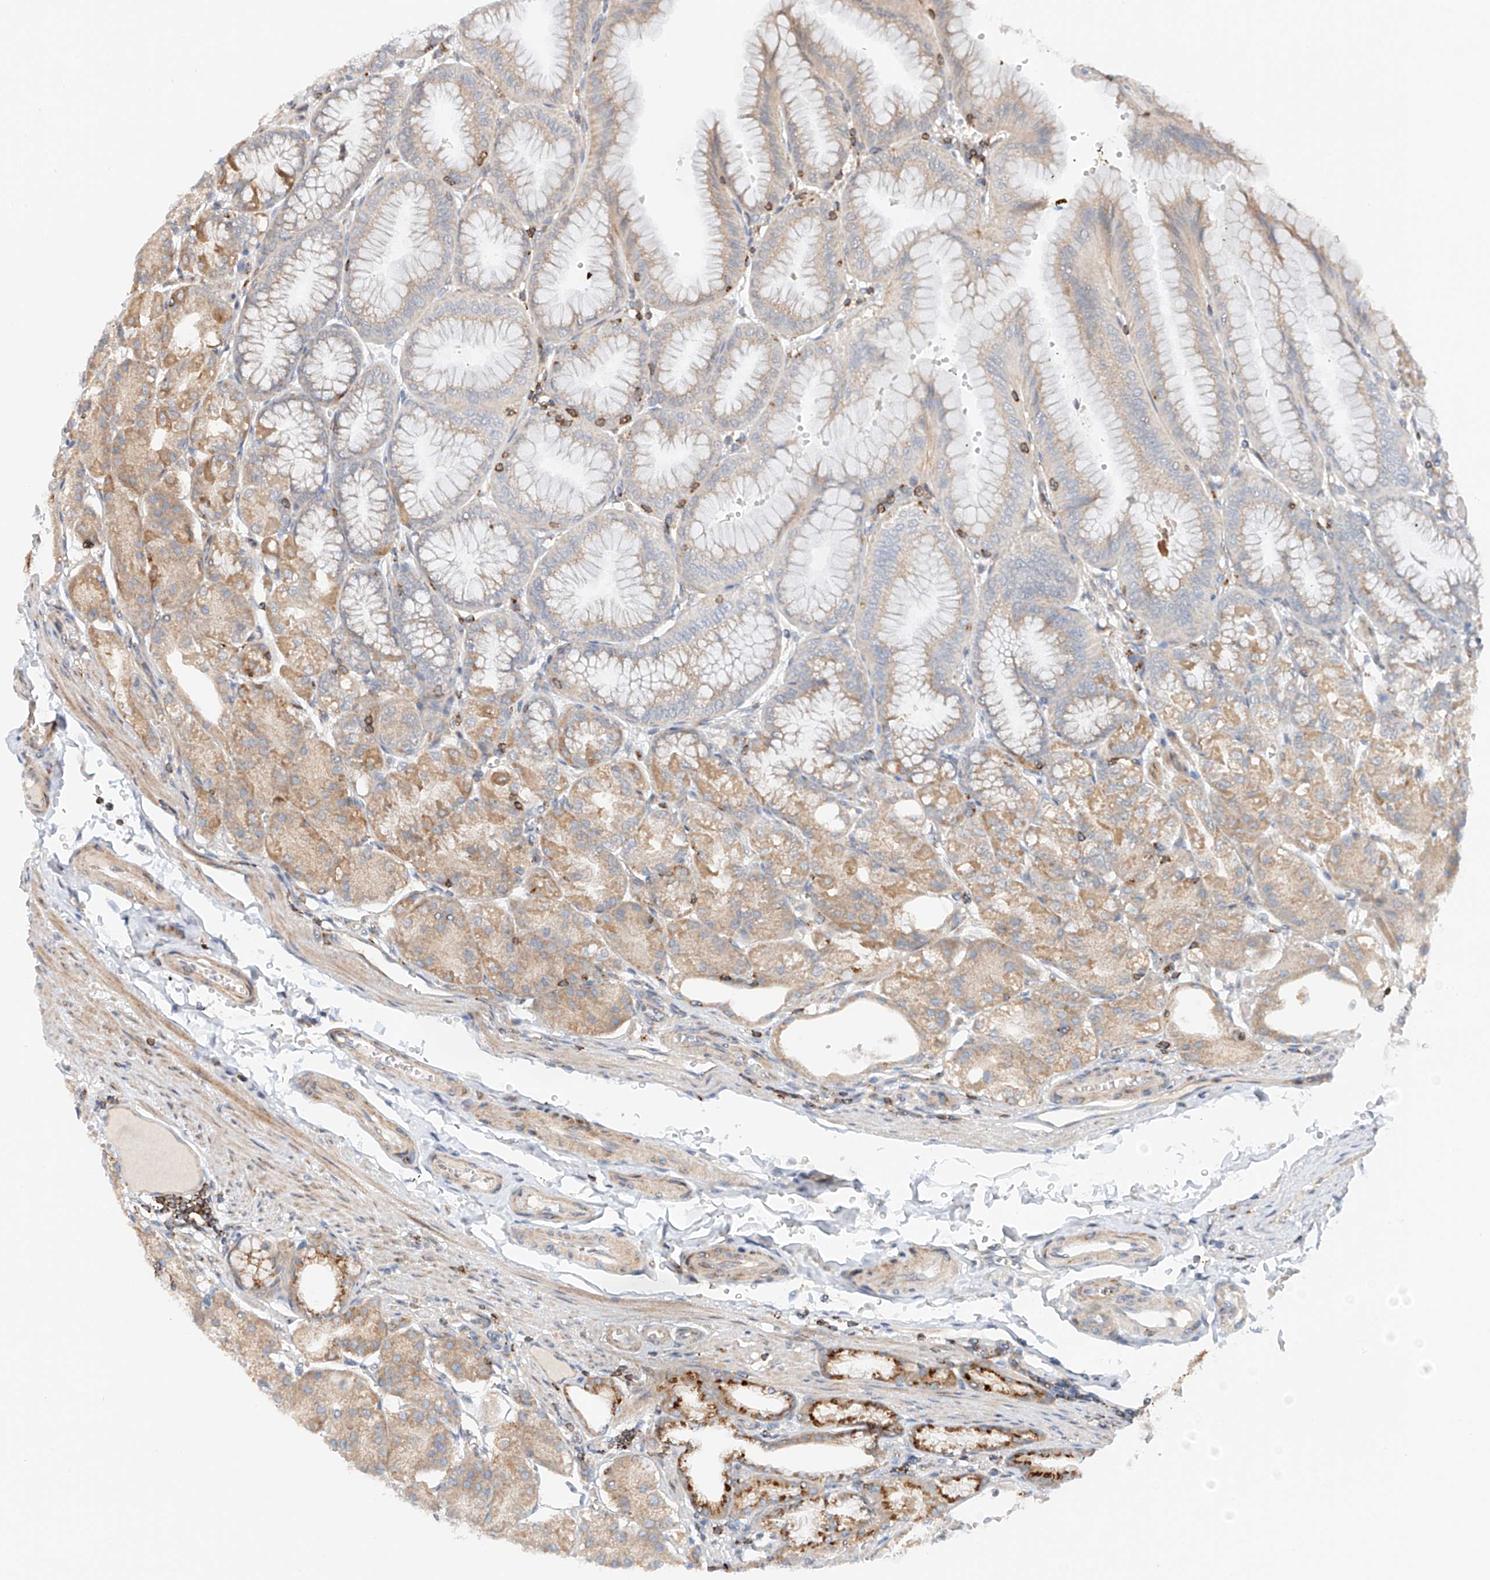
{"staining": {"intensity": "weak", "quantity": "<25%", "location": "cytoplasmic/membranous"}, "tissue": "stomach", "cell_type": "Glandular cells", "image_type": "normal", "snomed": [{"axis": "morphology", "description": "Normal tissue, NOS"}, {"axis": "topography", "description": "Stomach, lower"}], "caption": "Immunohistochemistry image of normal stomach: stomach stained with DAB (3,3'-diaminobenzidine) exhibits no significant protein positivity in glandular cells.", "gene": "MFN2", "patient": {"sex": "male", "age": 71}}